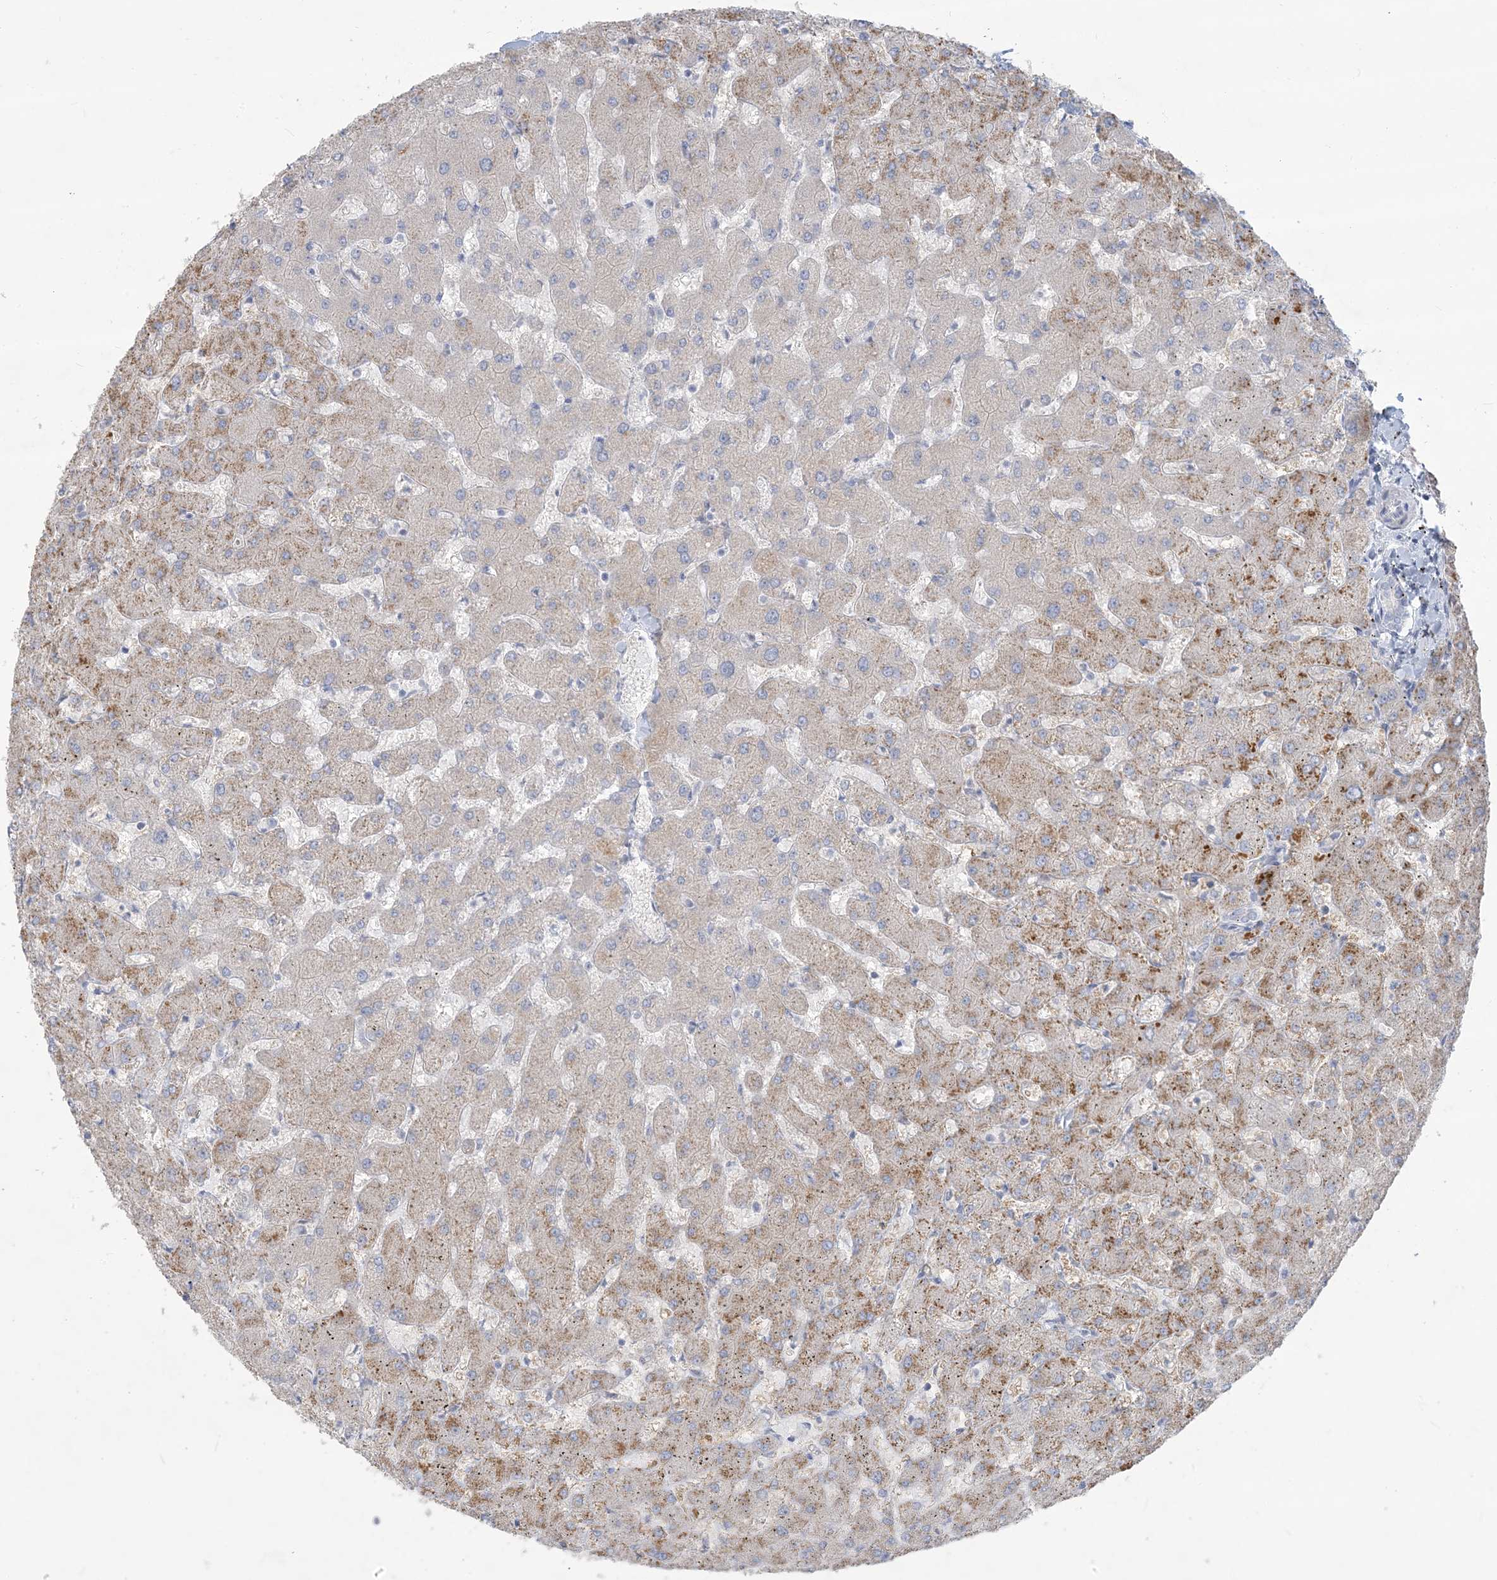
{"staining": {"intensity": "negative", "quantity": "none", "location": "none"}, "tissue": "liver", "cell_type": "Cholangiocytes", "image_type": "normal", "snomed": [{"axis": "morphology", "description": "Normal tissue, NOS"}, {"axis": "topography", "description": "Liver"}], "caption": "IHC of benign human liver exhibits no staining in cholangiocytes.", "gene": "SCML1", "patient": {"sex": "female", "age": 63}}